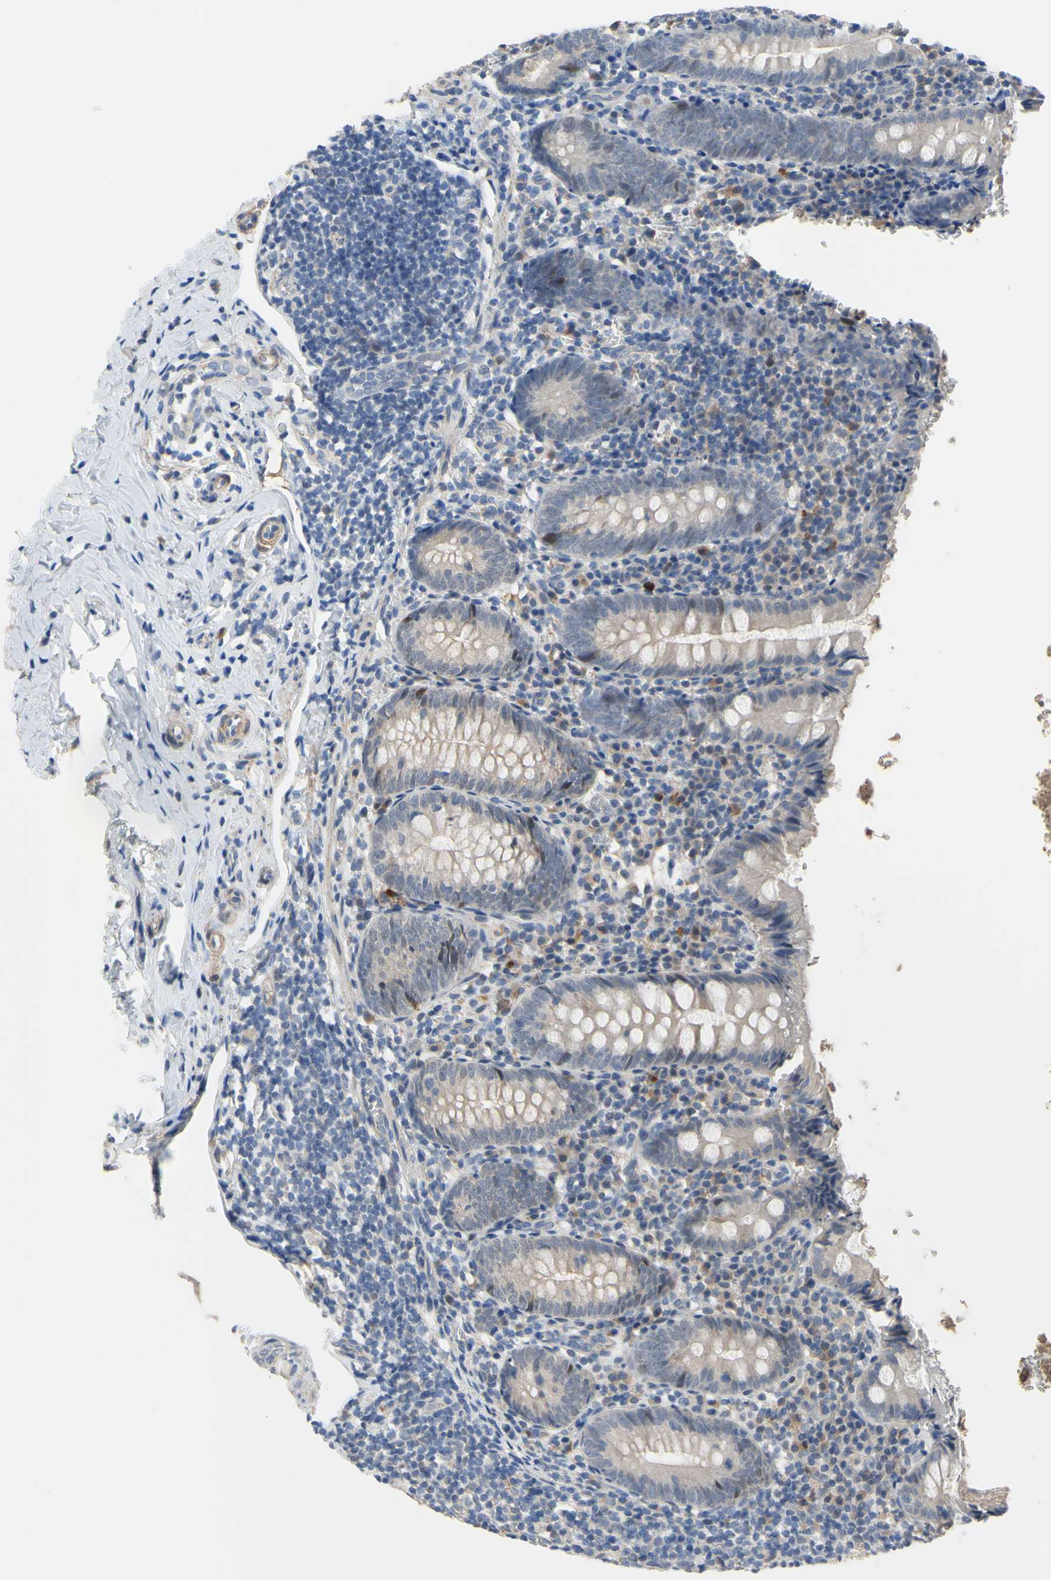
{"staining": {"intensity": "negative", "quantity": "none", "location": "none"}, "tissue": "appendix", "cell_type": "Glandular cells", "image_type": "normal", "snomed": [{"axis": "morphology", "description": "Normal tissue, NOS"}, {"axis": "topography", "description": "Appendix"}], "caption": "Immunohistochemistry (IHC) histopathology image of normal appendix stained for a protein (brown), which demonstrates no positivity in glandular cells.", "gene": "LHX9", "patient": {"sex": "female", "age": 10}}